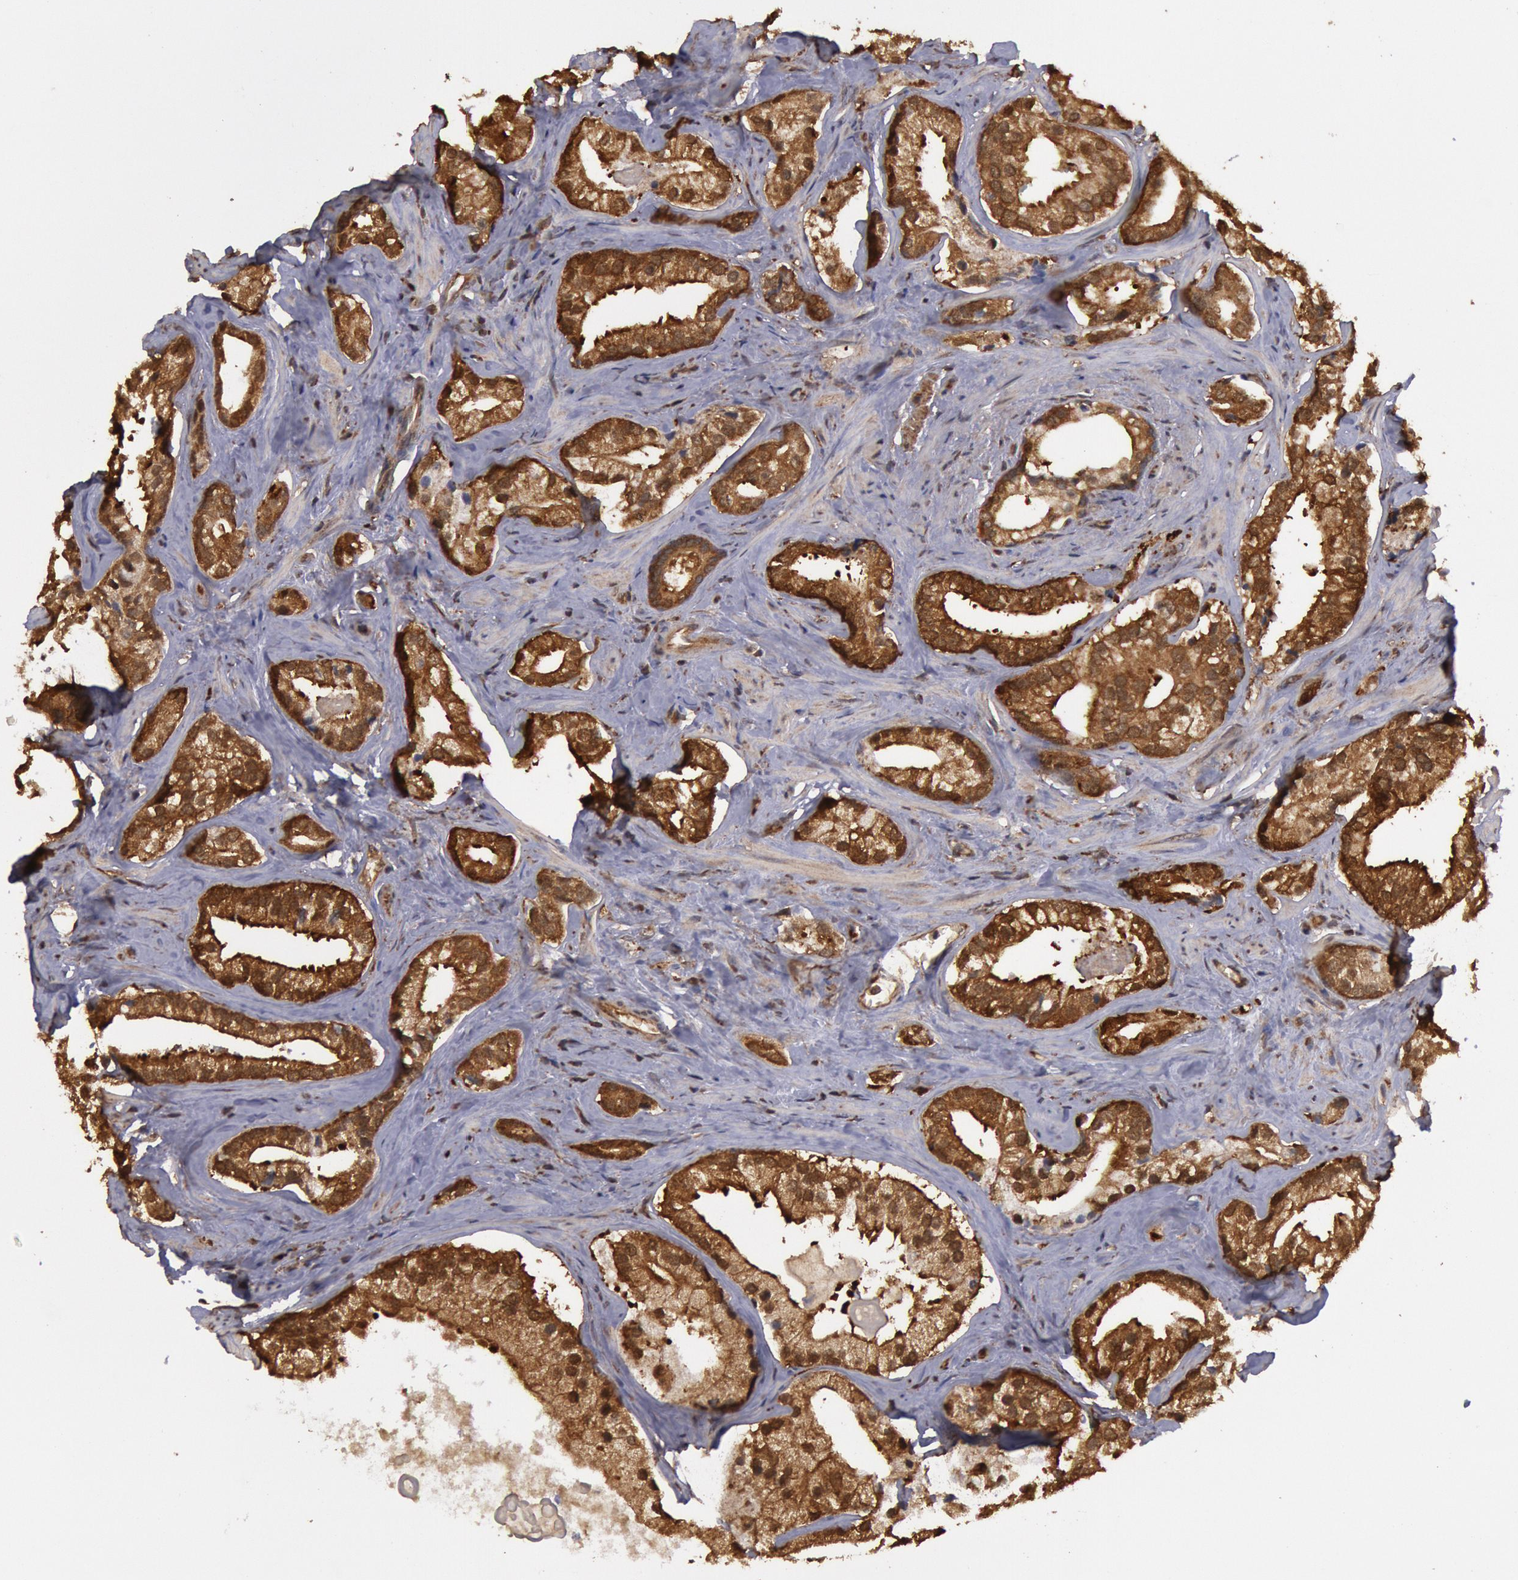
{"staining": {"intensity": "strong", "quantity": ">75%", "location": "cytoplasmic/membranous"}, "tissue": "prostate cancer", "cell_type": "Tumor cells", "image_type": "cancer", "snomed": [{"axis": "morphology", "description": "Adenocarcinoma, Medium grade"}, {"axis": "topography", "description": "Prostate"}], "caption": "The photomicrograph shows immunohistochemical staining of prostate adenocarcinoma (medium-grade). There is strong cytoplasmic/membranous staining is present in approximately >75% of tumor cells.", "gene": "USP14", "patient": {"sex": "male", "age": 70}}